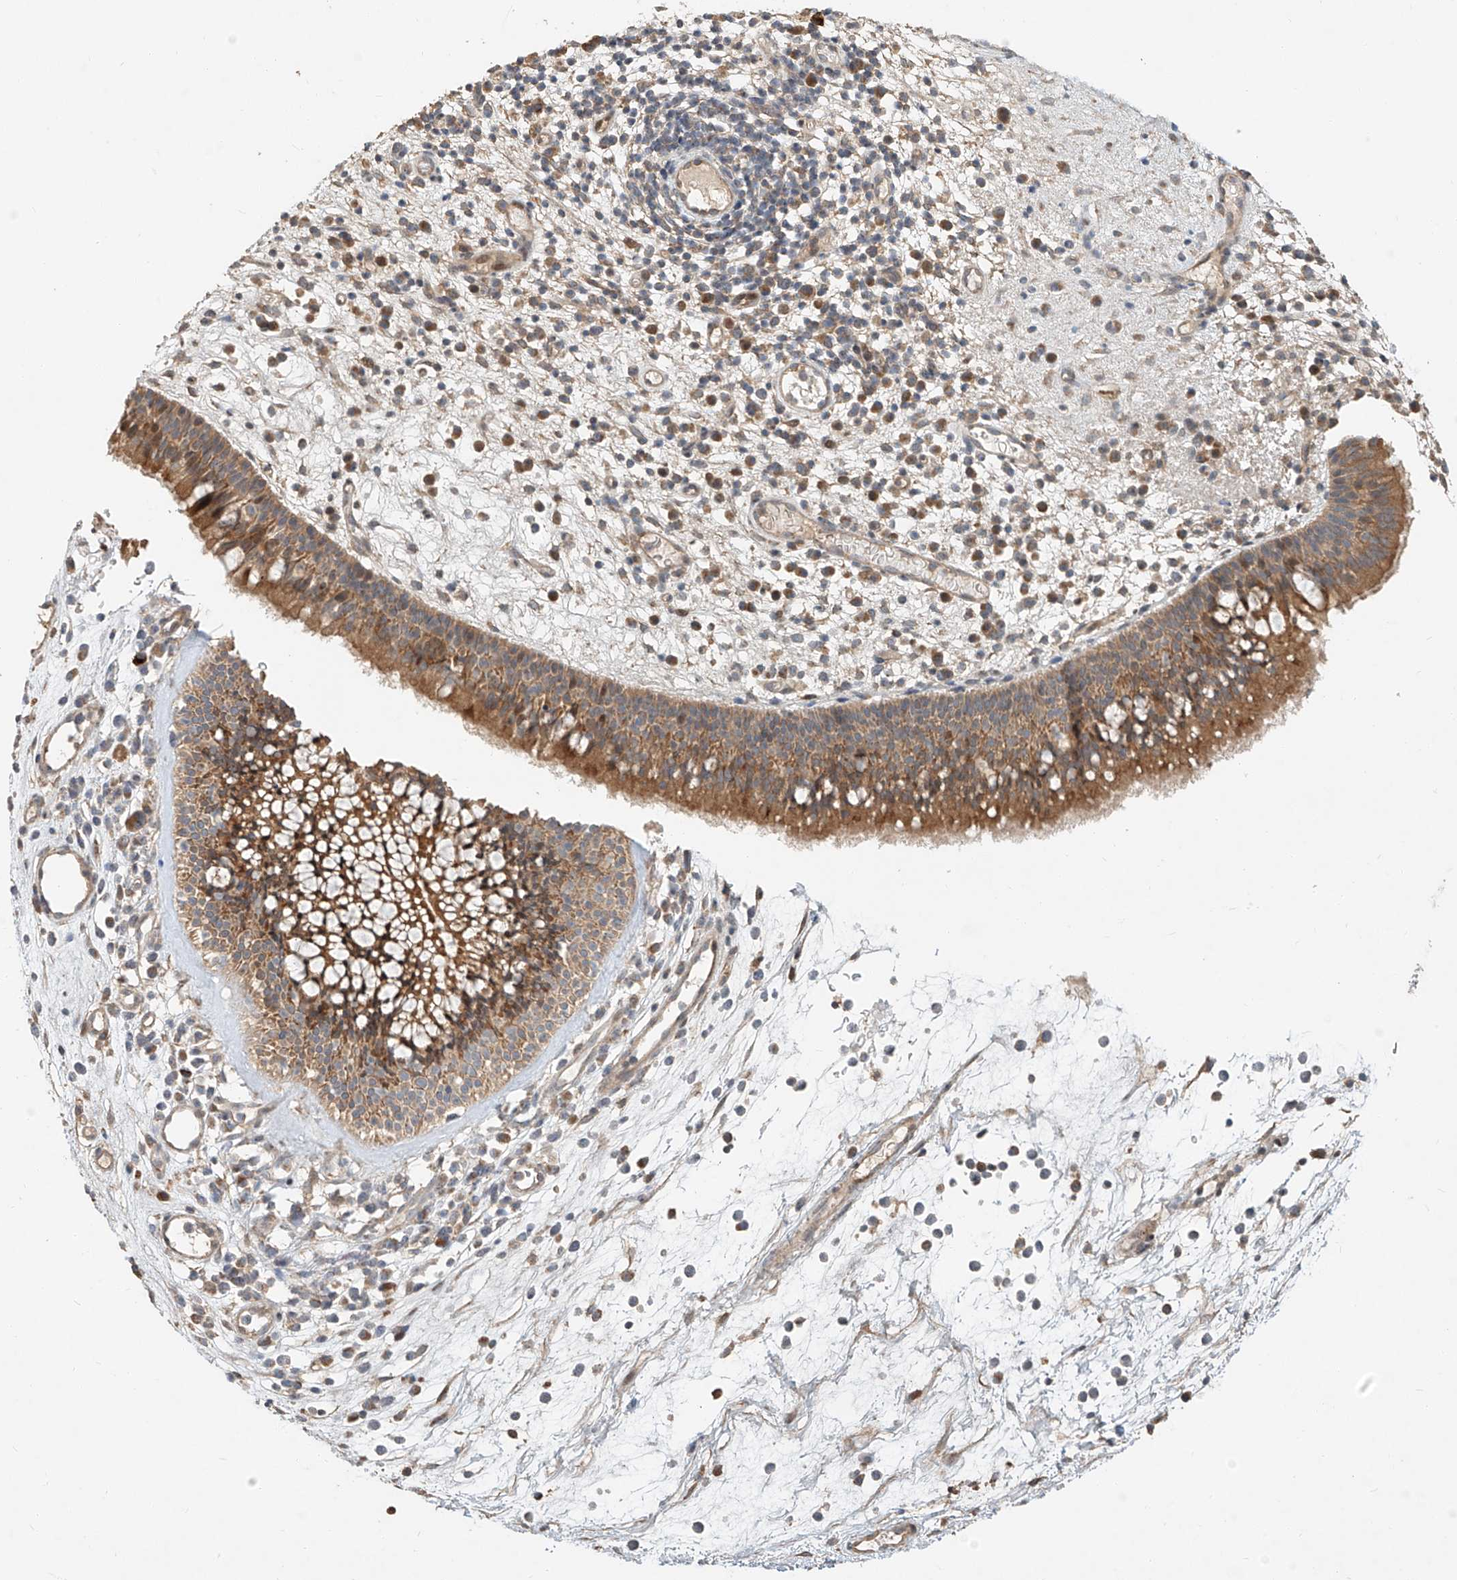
{"staining": {"intensity": "moderate", "quantity": ">75%", "location": "cytoplasmic/membranous"}, "tissue": "nasopharynx", "cell_type": "Respiratory epithelial cells", "image_type": "normal", "snomed": [{"axis": "morphology", "description": "Normal tissue, NOS"}, {"axis": "morphology", "description": "Inflammation, NOS"}, {"axis": "morphology", "description": "Malignant melanoma, Metastatic site"}, {"axis": "topography", "description": "Nasopharynx"}], "caption": "This is an image of immunohistochemistry (IHC) staining of unremarkable nasopharynx, which shows moderate expression in the cytoplasmic/membranous of respiratory epithelial cells.", "gene": "TMEM61", "patient": {"sex": "male", "age": 70}}